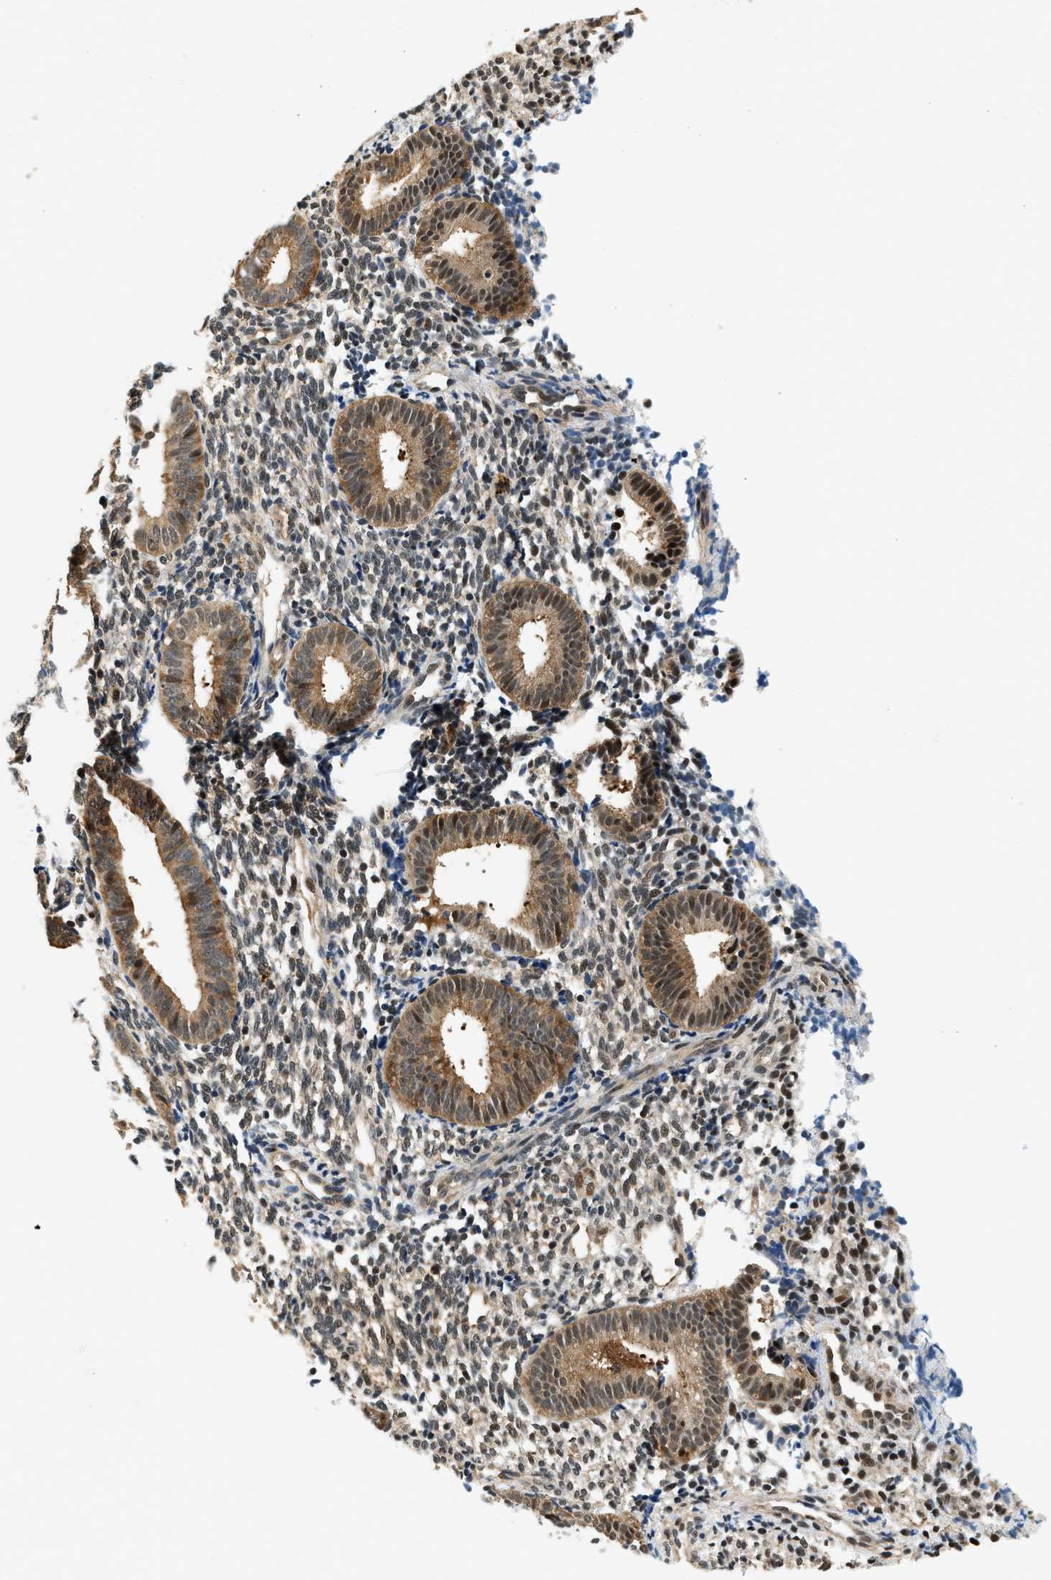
{"staining": {"intensity": "weak", "quantity": "25%-75%", "location": "nuclear"}, "tissue": "endometrium", "cell_type": "Cells in endometrial stroma", "image_type": "normal", "snomed": [{"axis": "morphology", "description": "Normal tissue, NOS"}, {"axis": "topography", "description": "Uterus"}, {"axis": "topography", "description": "Endometrium"}], "caption": "Immunohistochemistry photomicrograph of benign endometrium: human endometrium stained using IHC displays low levels of weak protein expression localized specifically in the nuclear of cells in endometrial stroma, appearing as a nuclear brown color.", "gene": "PSMD3", "patient": {"sex": "female", "age": 33}}